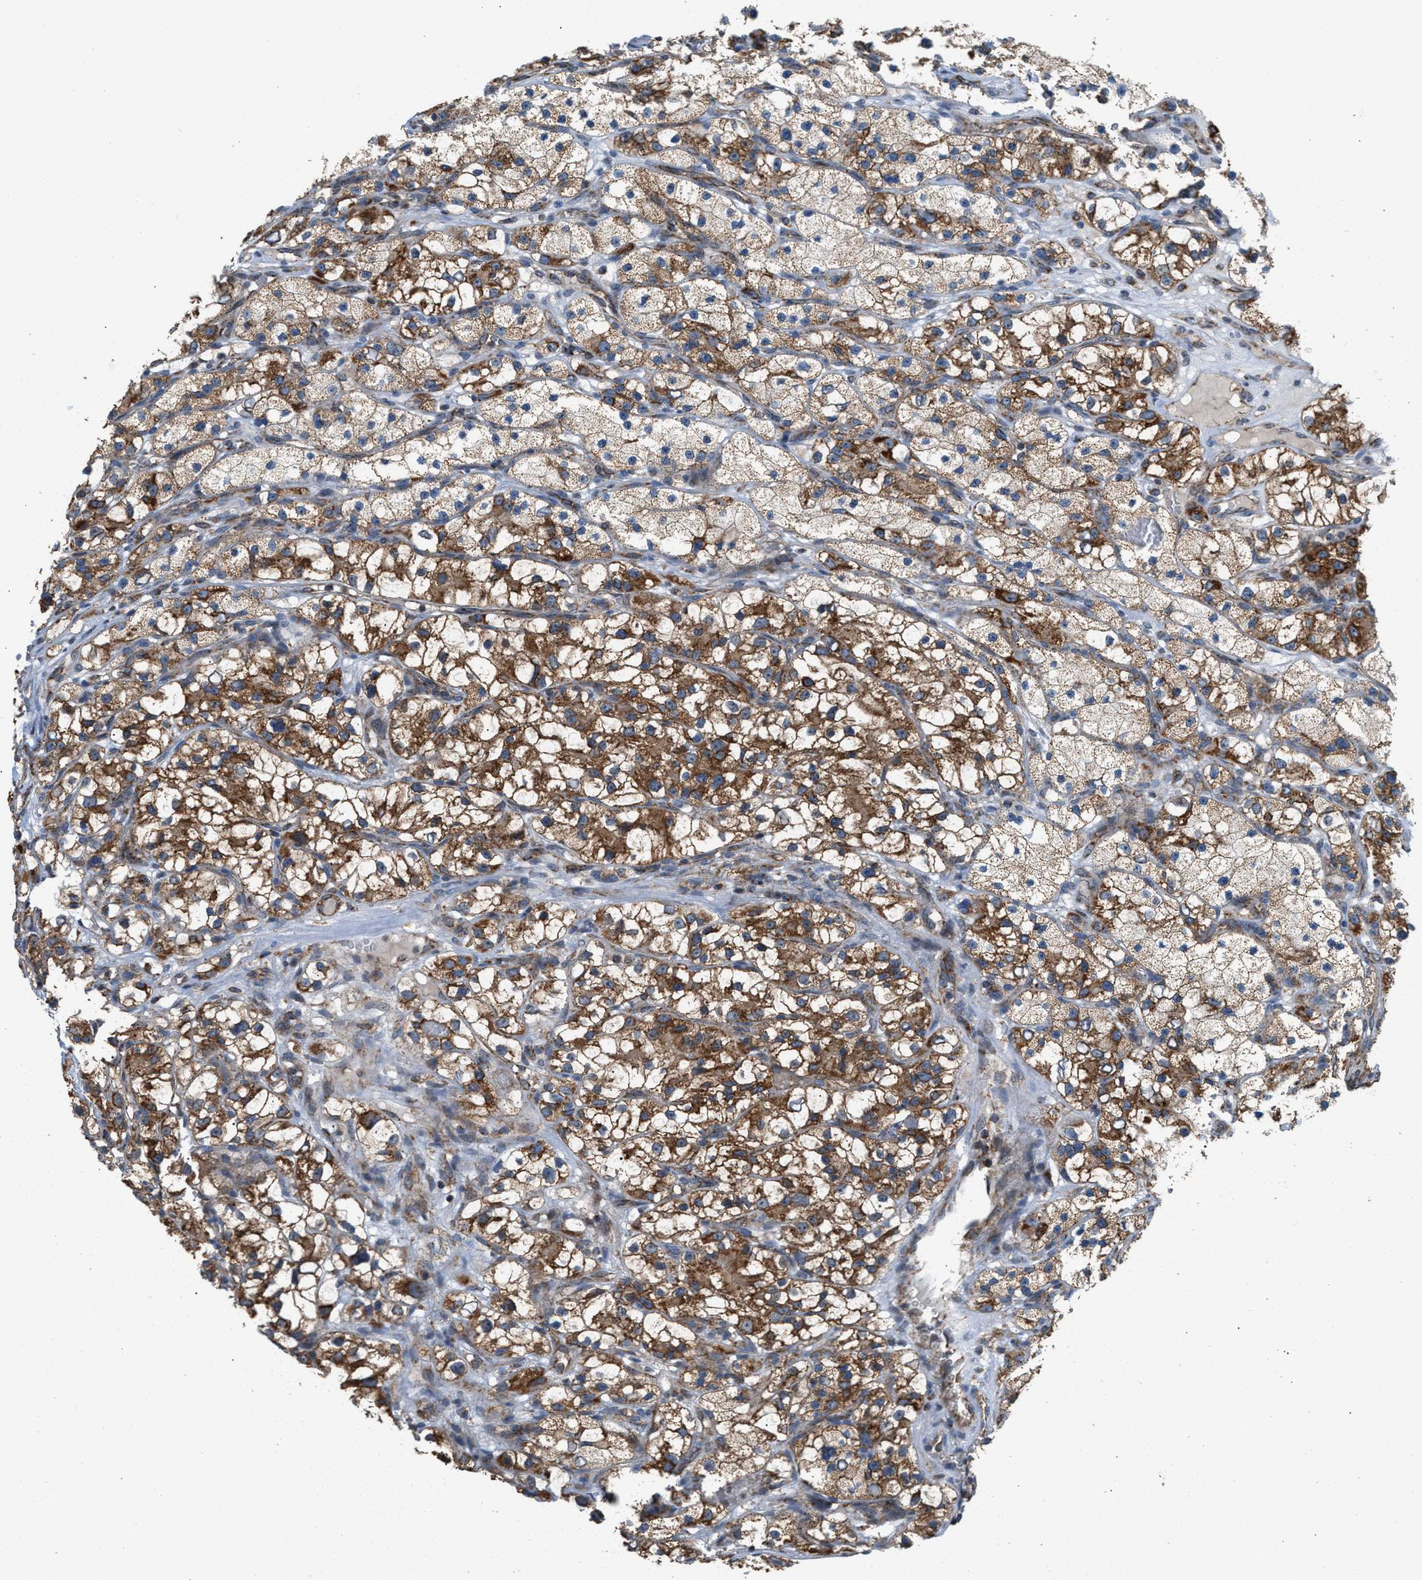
{"staining": {"intensity": "moderate", "quantity": ">75%", "location": "cytoplasmic/membranous"}, "tissue": "renal cancer", "cell_type": "Tumor cells", "image_type": "cancer", "snomed": [{"axis": "morphology", "description": "Adenocarcinoma, NOS"}, {"axis": "topography", "description": "Kidney"}], "caption": "High-magnification brightfield microscopy of adenocarcinoma (renal) stained with DAB (3,3'-diaminobenzidine) (brown) and counterstained with hematoxylin (blue). tumor cells exhibit moderate cytoplasmic/membranous expression is identified in about>75% of cells.", "gene": "SGSM2", "patient": {"sex": "female", "age": 57}}